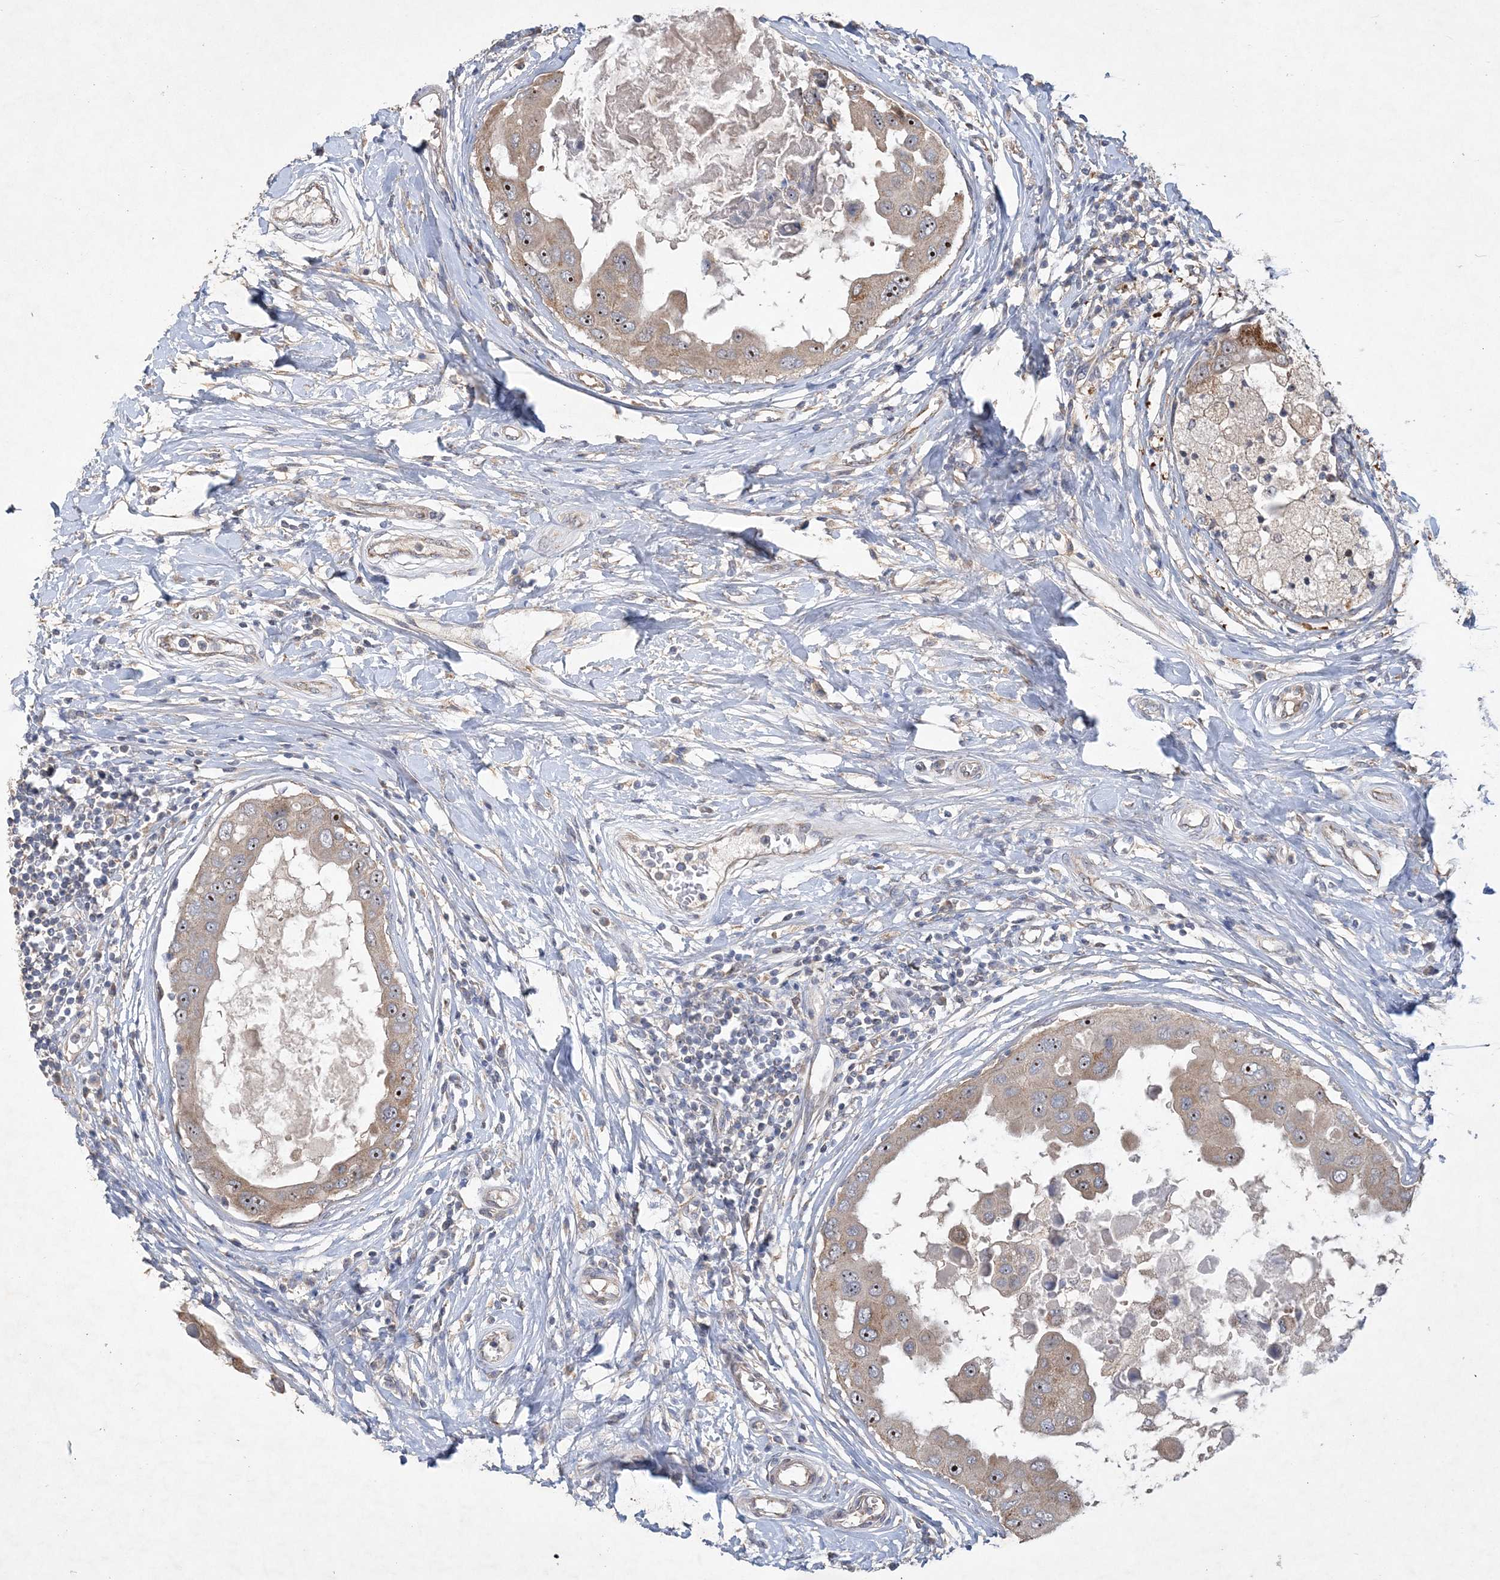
{"staining": {"intensity": "moderate", "quantity": ">75%", "location": "cytoplasmic/membranous,nuclear"}, "tissue": "breast cancer", "cell_type": "Tumor cells", "image_type": "cancer", "snomed": [{"axis": "morphology", "description": "Duct carcinoma"}, {"axis": "topography", "description": "Breast"}], "caption": "Moderate cytoplasmic/membranous and nuclear positivity is identified in about >75% of tumor cells in breast invasive ductal carcinoma.", "gene": "FEZ2", "patient": {"sex": "female", "age": 27}}